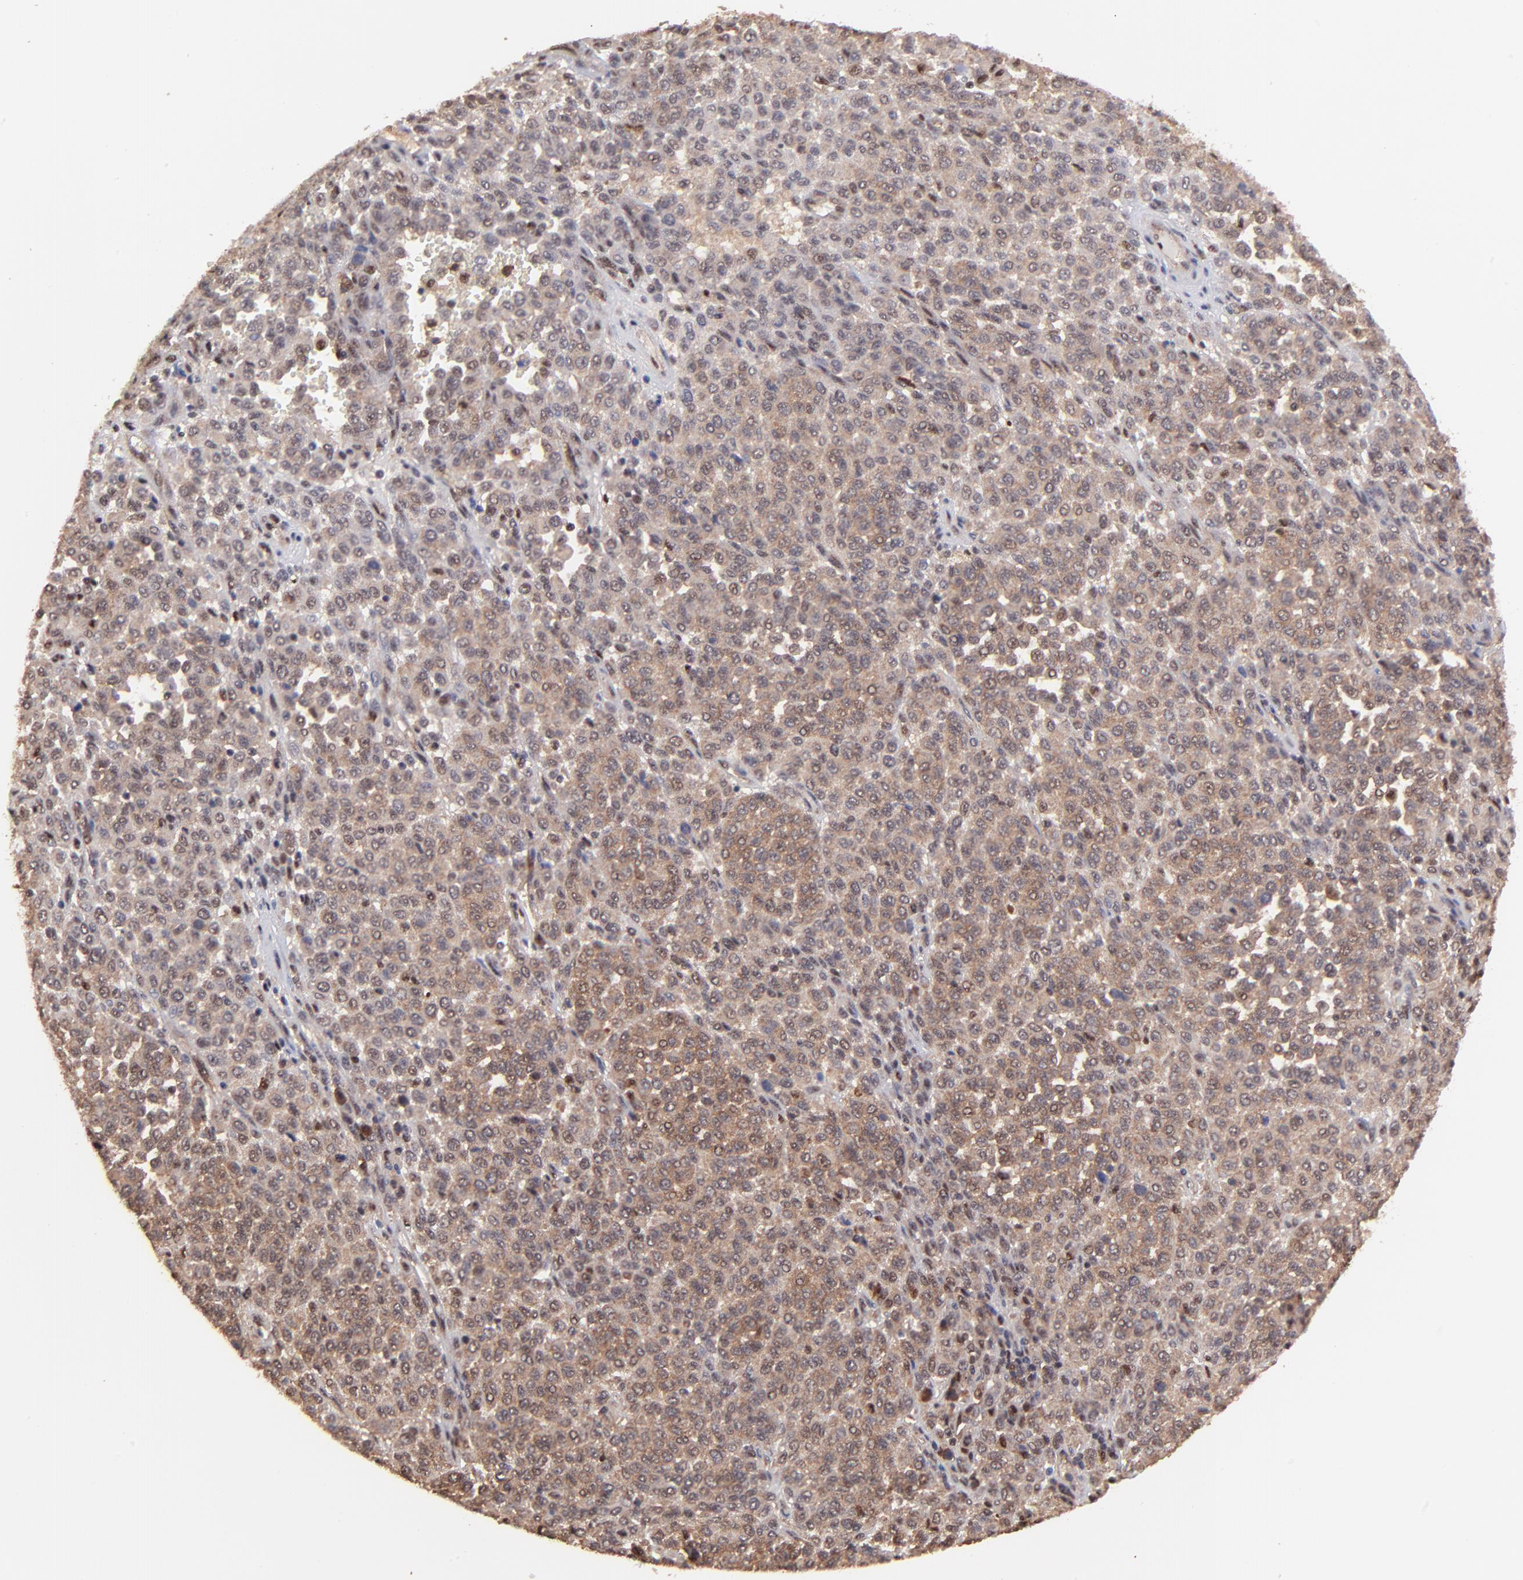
{"staining": {"intensity": "moderate", "quantity": ">75%", "location": "cytoplasmic/membranous,nuclear"}, "tissue": "melanoma", "cell_type": "Tumor cells", "image_type": "cancer", "snomed": [{"axis": "morphology", "description": "Malignant melanoma, Metastatic site"}, {"axis": "topography", "description": "Pancreas"}], "caption": "A high-resolution histopathology image shows immunohistochemistry (IHC) staining of melanoma, which displays moderate cytoplasmic/membranous and nuclear expression in approximately >75% of tumor cells.", "gene": "PSMA6", "patient": {"sex": "female", "age": 30}}